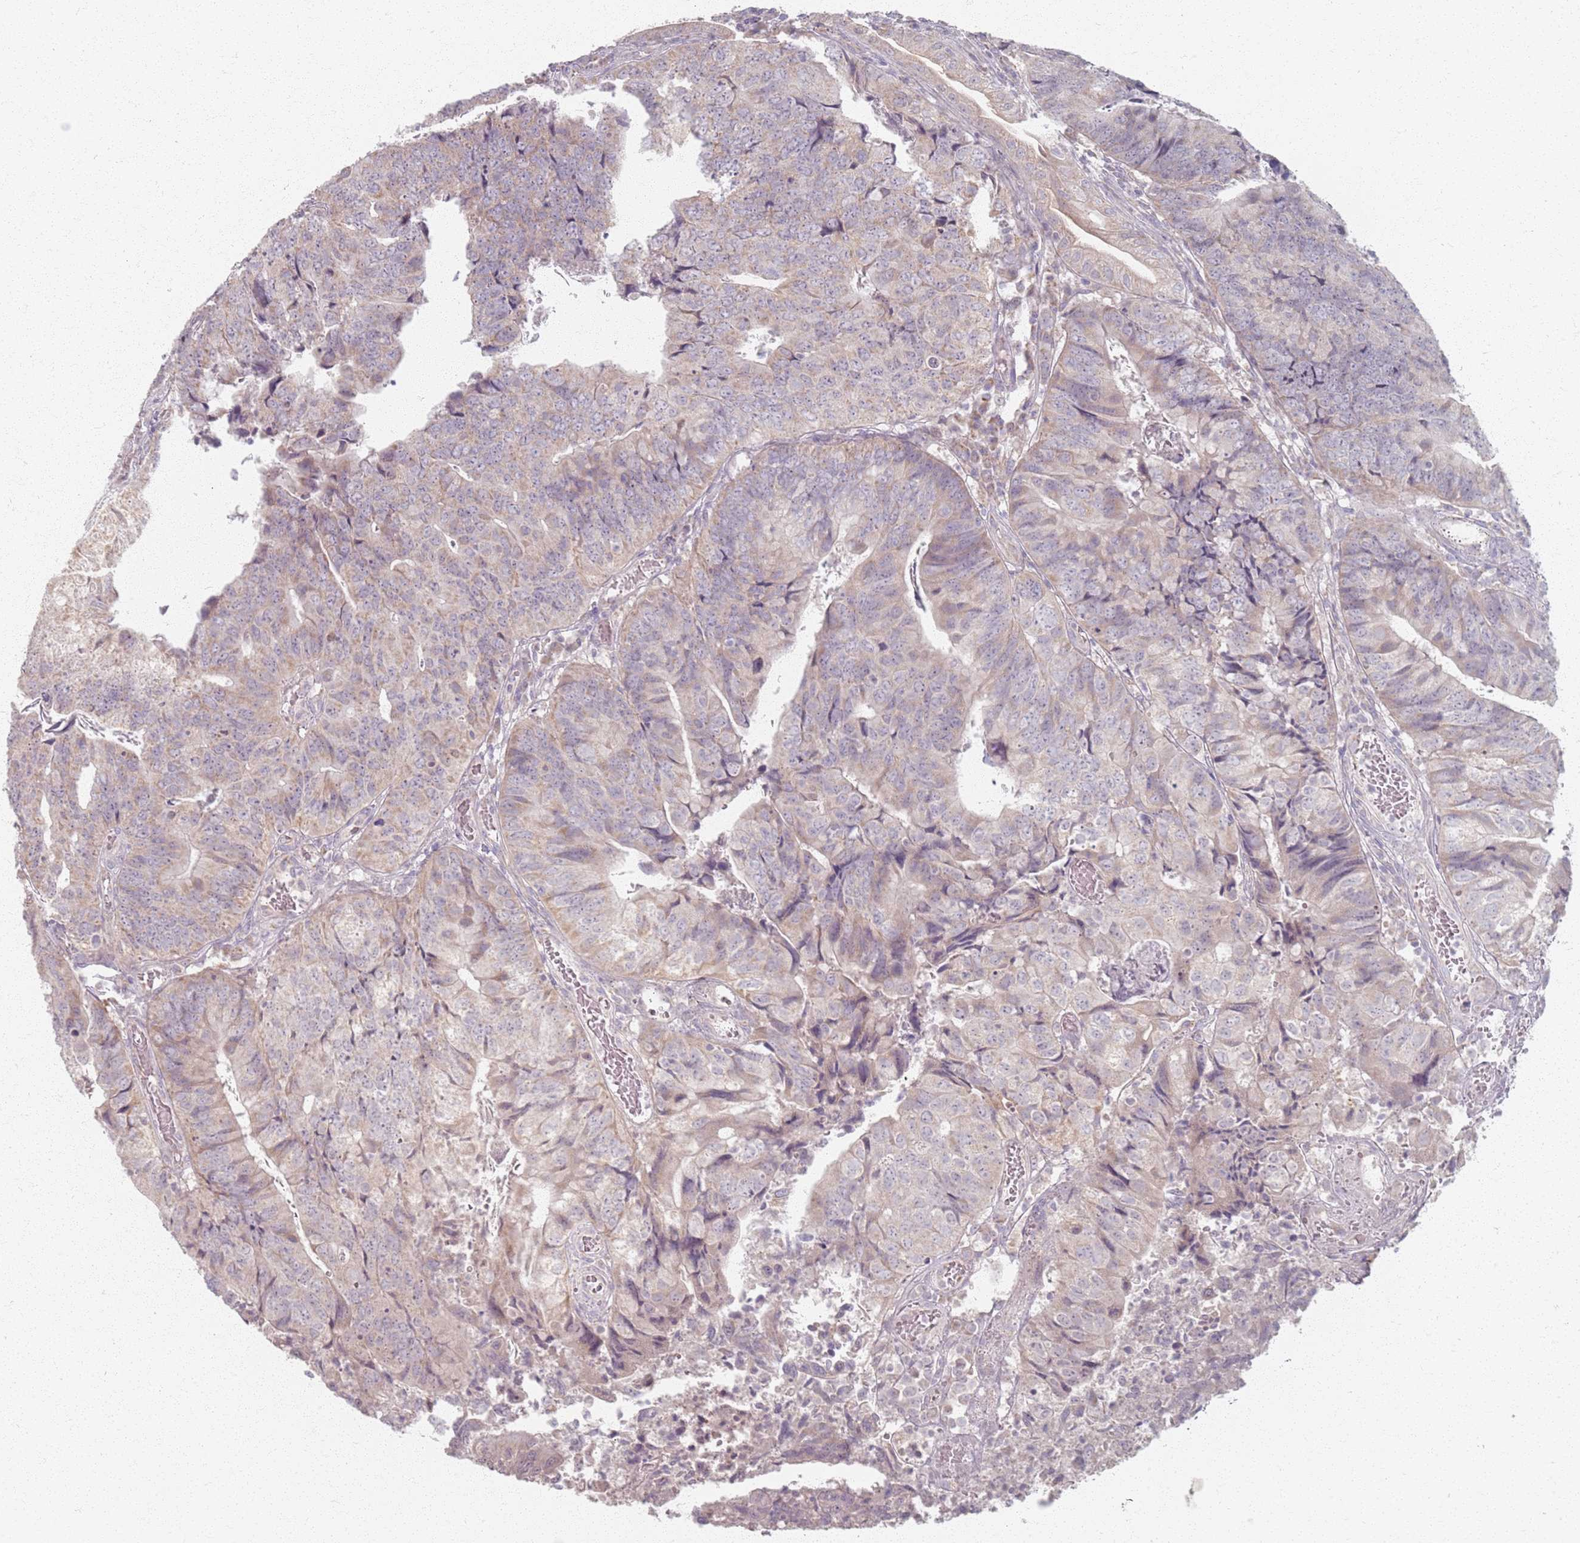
{"staining": {"intensity": "weak", "quantity": "25%-75%", "location": "cytoplasmic/membranous"}, "tissue": "colorectal cancer", "cell_type": "Tumor cells", "image_type": "cancer", "snomed": [{"axis": "morphology", "description": "Adenocarcinoma, NOS"}, {"axis": "topography", "description": "Colon"}], "caption": "IHC histopathology image of neoplastic tissue: colorectal cancer stained using immunohistochemistry (IHC) exhibits low levels of weak protein expression localized specifically in the cytoplasmic/membranous of tumor cells, appearing as a cytoplasmic/membranous brown color.", "gene": "PKD2L2", "patient": {"sex": "female", "age": 67}}